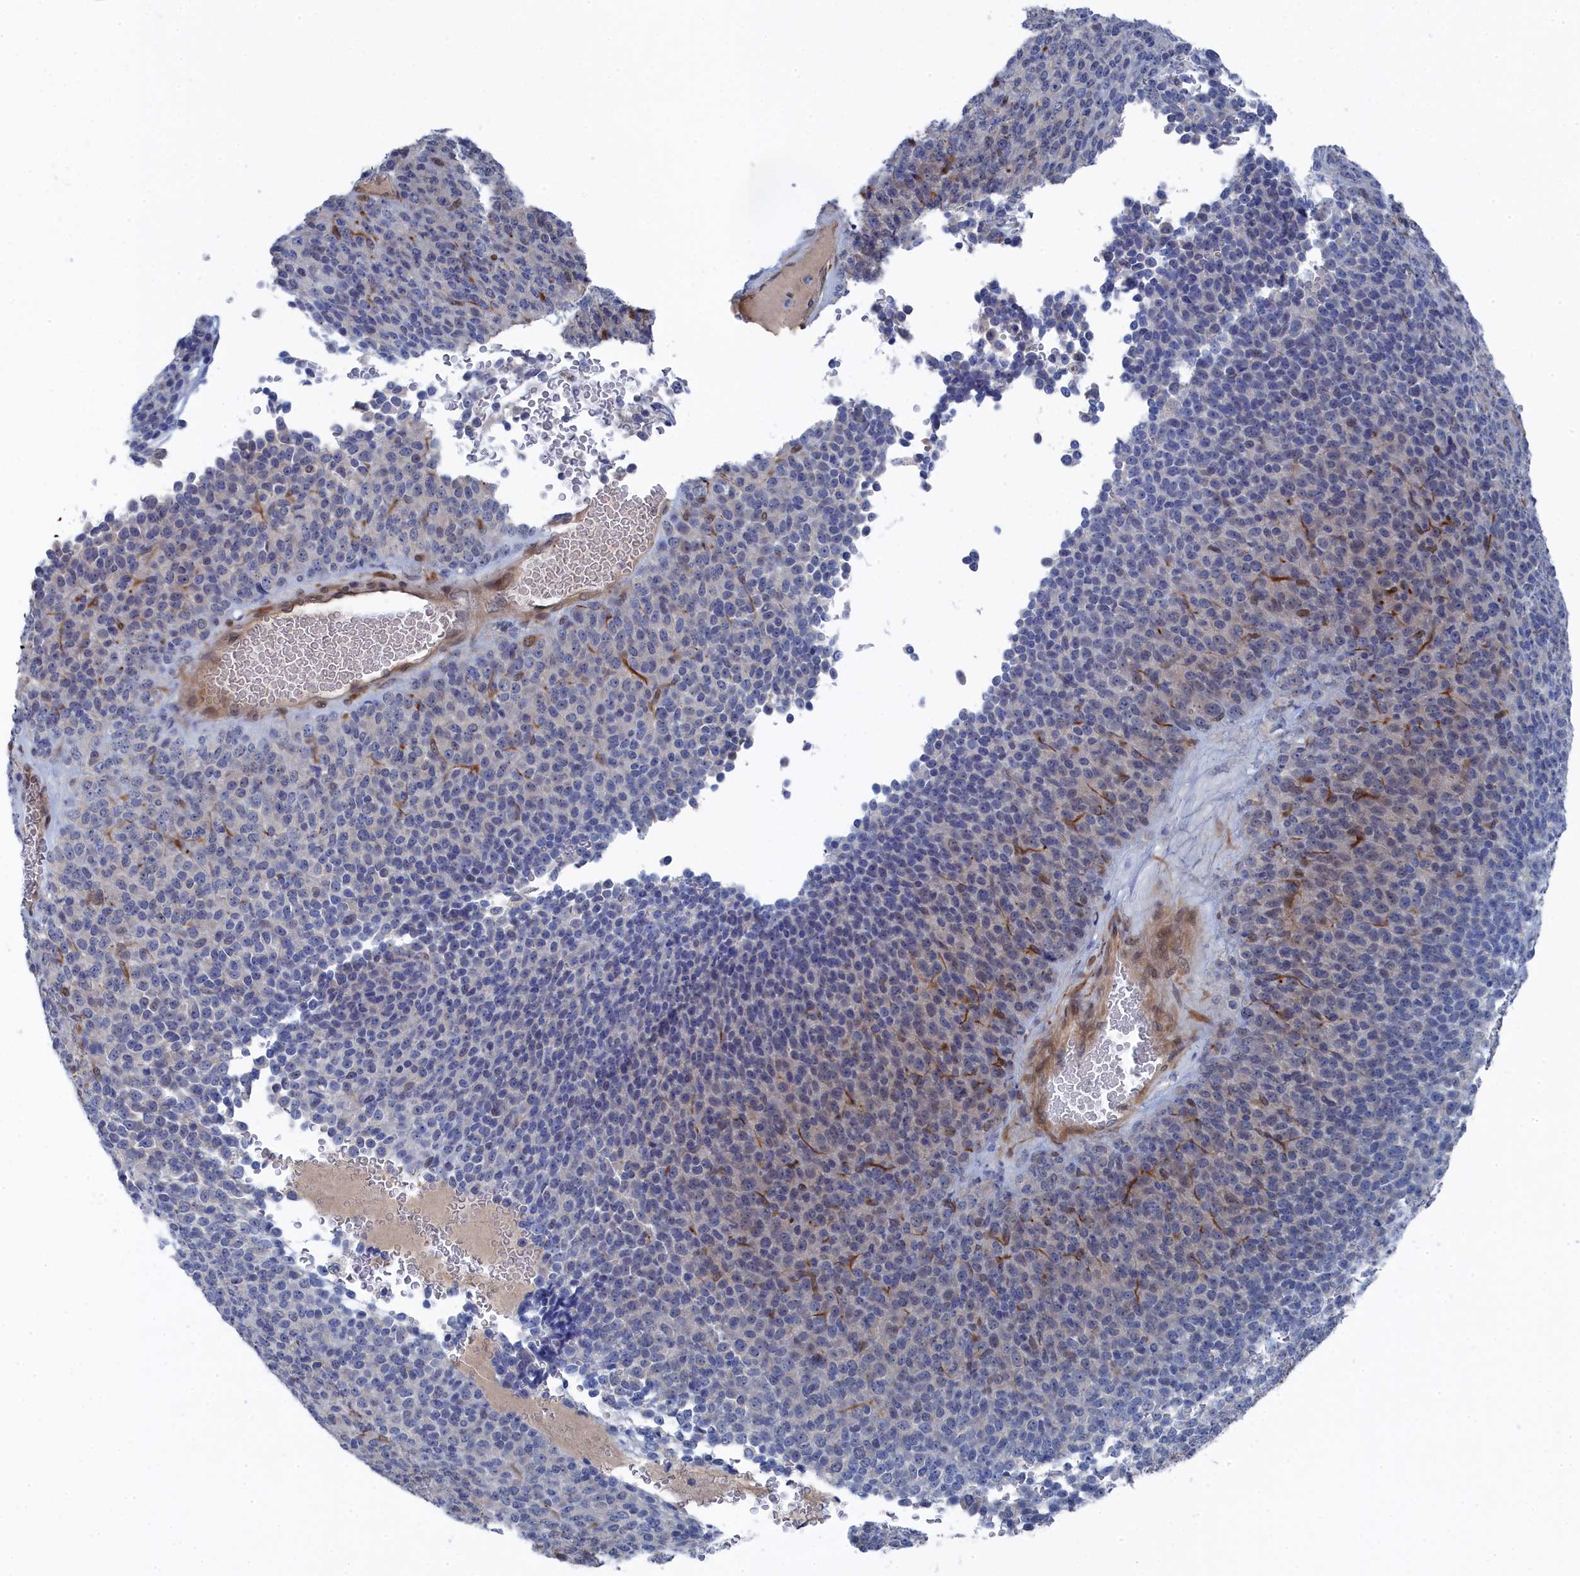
{"staining": {"intensity": "negative", "quantity": "none", "location": "none"}, "tissue": "melanoma", "cell_type": "Tumor cells", "image_type": "cancer", "snomed": [{"axis": "morphology", "description": "Malignant melanoma, Metastatic site"}, {"axis": "topography", "description": "Brain"}], "caption": "An immunohistochemistry photomicrograph of melanoma is shown. There is no staining in tumor cells of melanoma.", "gene": "IRGQ", "patient": {"sex": "female", "age": 56}}